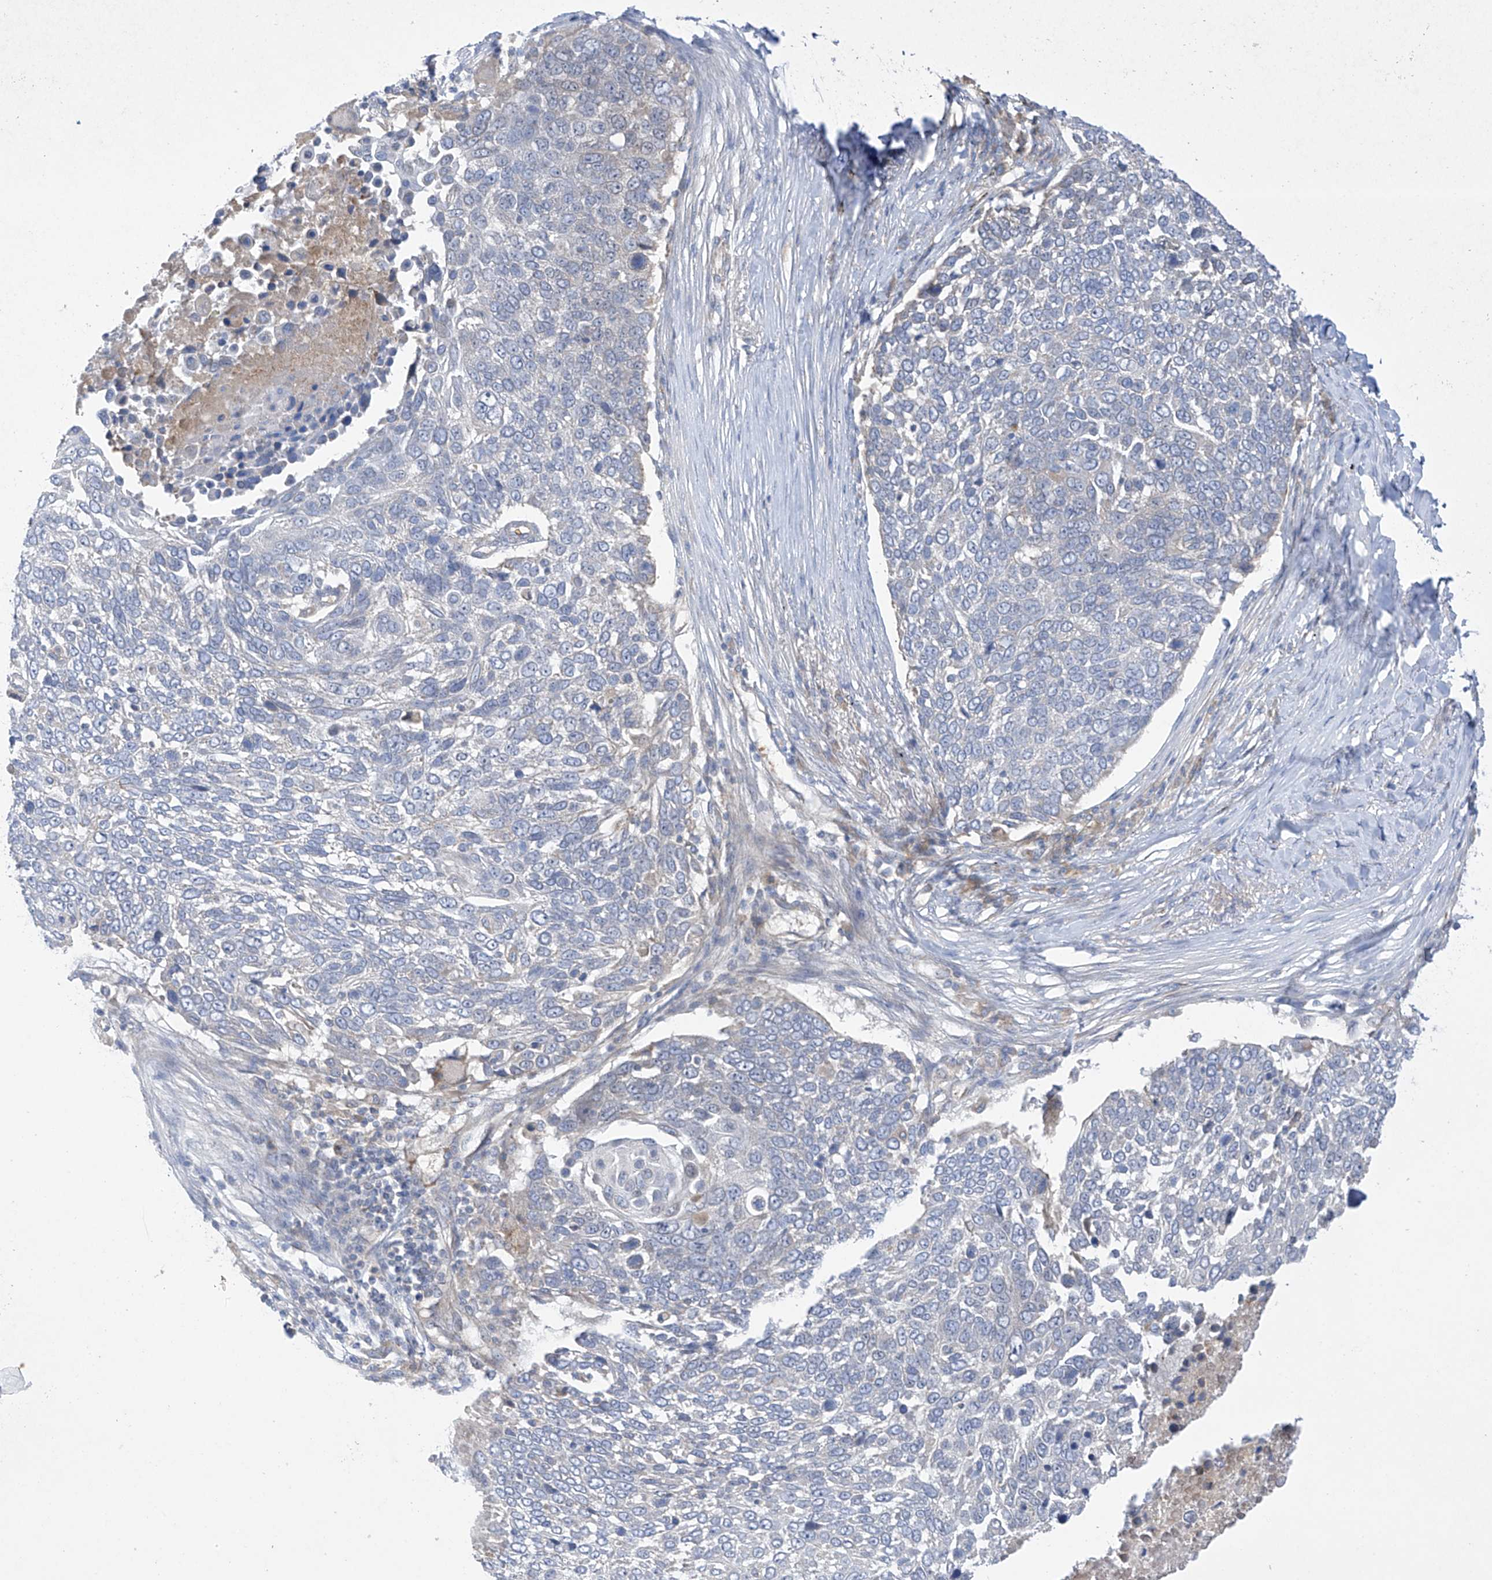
{"staining": {"intensity": "negative", "quantity": "none", "location": "none"}, "tissue": "lung cancer", "cell_type": "Tumor cells", "image_type": "cancer", "snomed": [{"axis": "morphology", "description": "Squamous cell carcinoma, NOS"}, {"axis": "topography", "description": "Lung"}], "caption": "IHC image of neoplastic tissue: human lung cancer (squamous cell carcinoma) stained with DAB demonstrates no significant protein positivity in tumor cells.", "gene": "METTL18", "patient": {"sex": "male", "age": 66}}